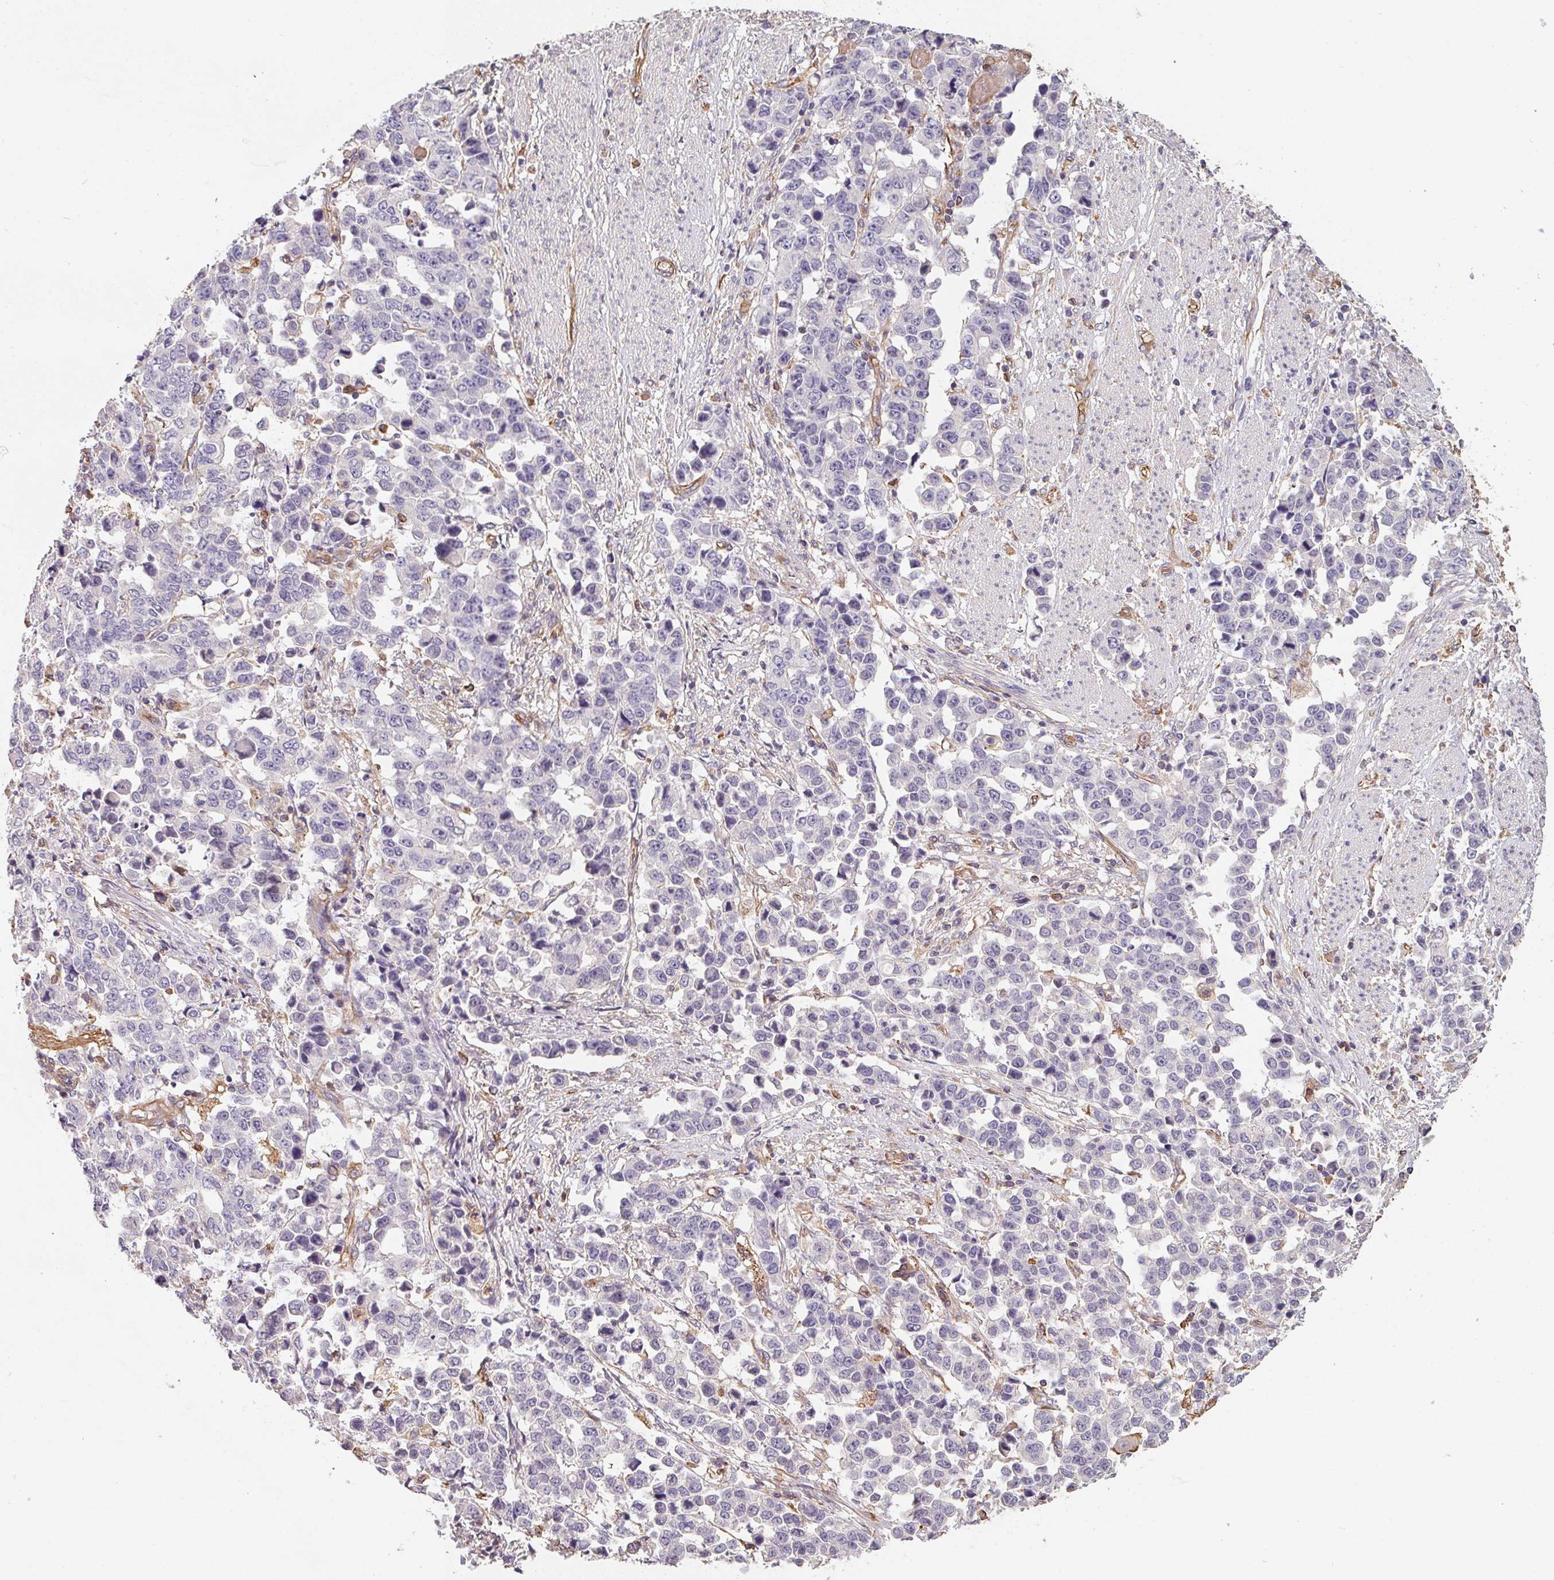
{"staining": {"intensity": "negative", "quantity": "none", "location": "none"}, "tissue": "stomach cancer", "cell_type": "Tumor cells", "image_type": "cancer", "snomed": [{"axis": "morphology", "description": "Adenocarcinoma, NOS"}, {"axis": "topography", "description": "Stomach, upper"}], "caption": "Adenocarcinoma (stomach) was stained to show a protein in brown. There is no significant expression in tumor cells.", "gene": "TBKBP1", "patient": {"sex": "male", "age": 69}}